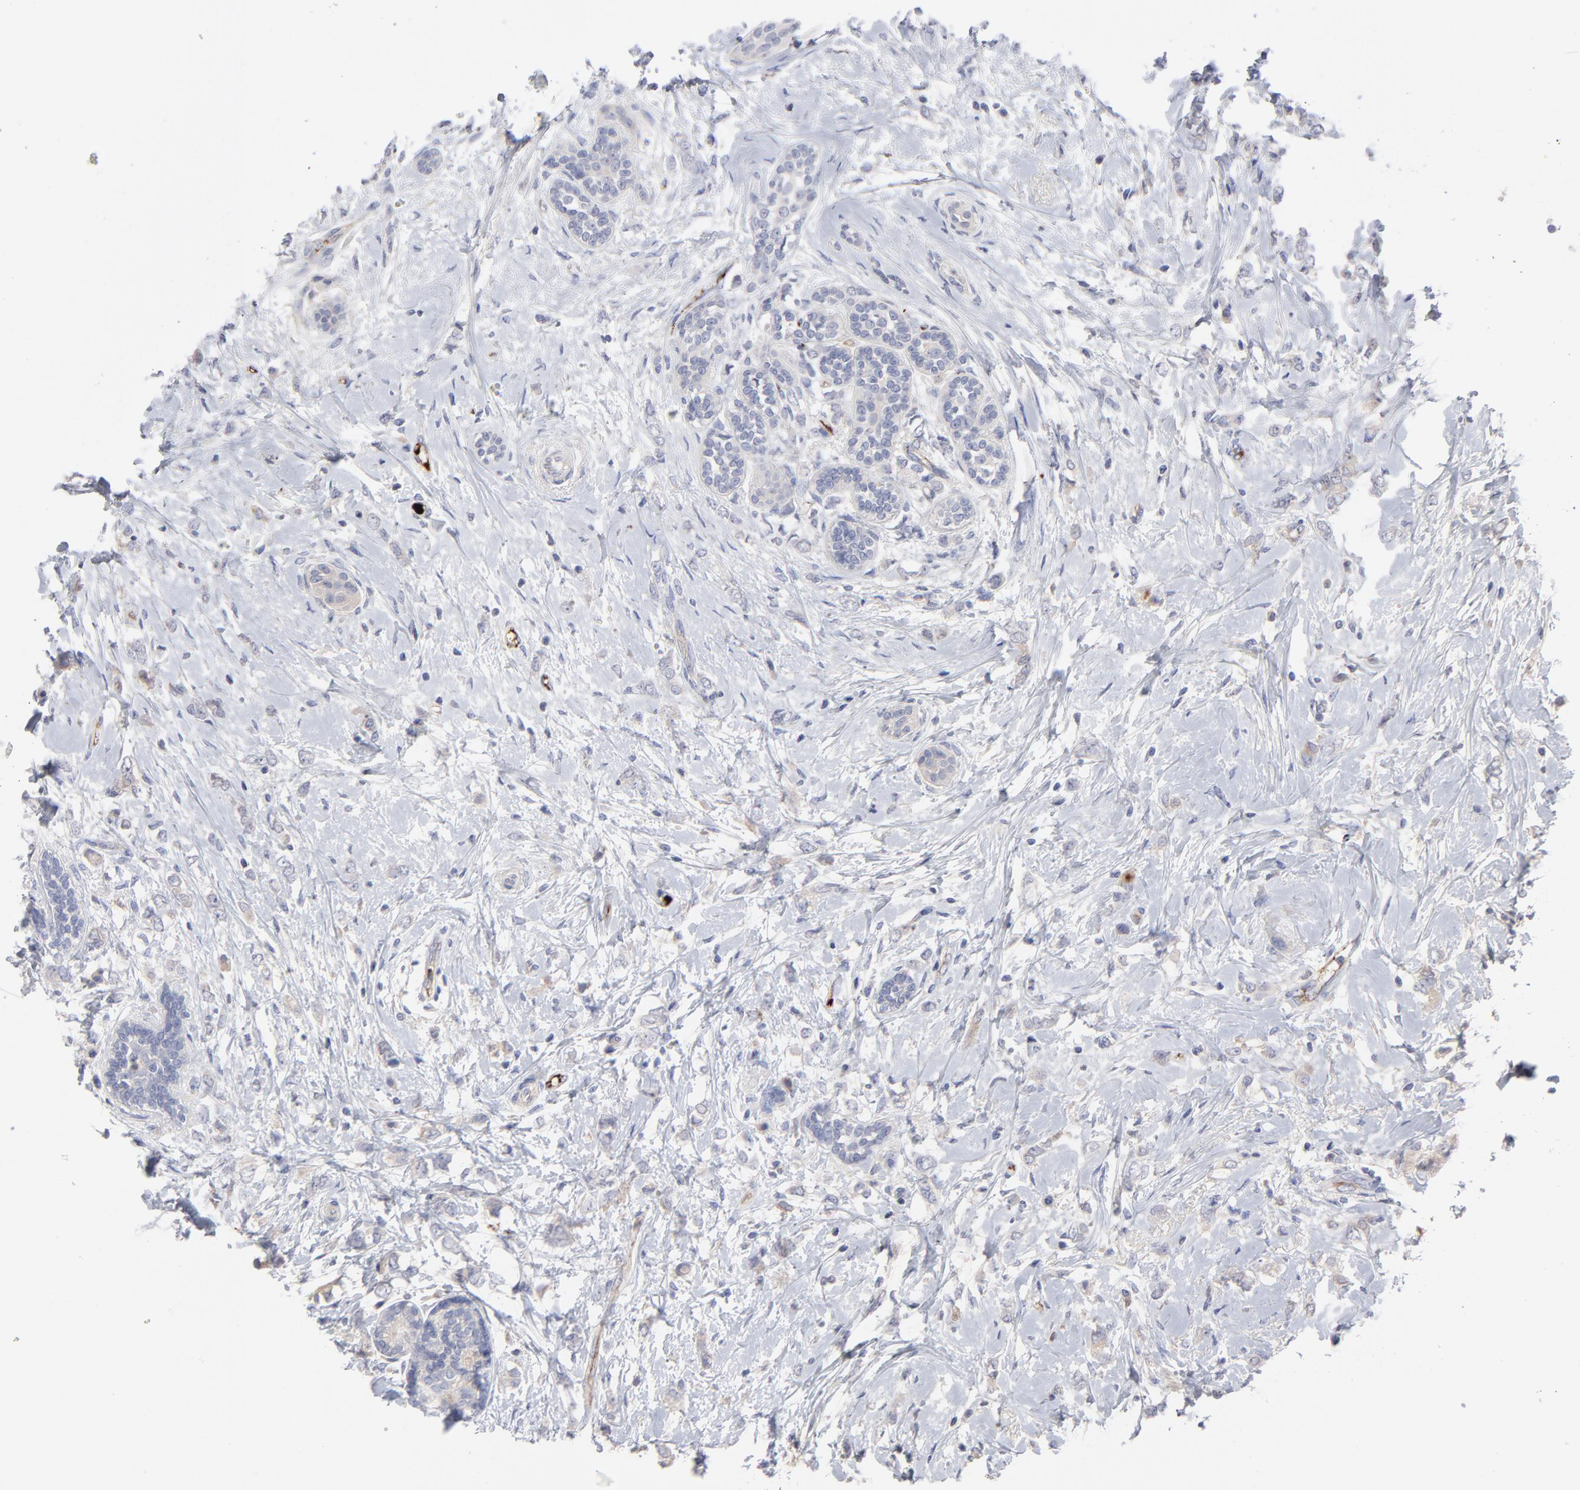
{"staining": {"intensity": "weak", "quantity": "<25%", "location": "cytoplasmic/membranous"}, "tissue": "breast cancer", "cell_type": "Tumor cells", "image_type": "cancer", "snomed": [{"axis": "morphology", "description": "Normal tissue, NOS"}, {"axis": "morphology", "description": "Lobular carcinoma"}, {"axis": "topography", "description": "Breast"}], "caption": "High power microscopy image of an immunohistochemistry histopathology image of breast cancer, revealing no significant positivity in tumor cells. Brightfield microscopy of immunohistochemistry (IHC) stained with DAB (brown) and hematoxylin (blue), captured at high magnification.", "gene": "CCR3", "patient": {"sex": "female", "age": 47}}